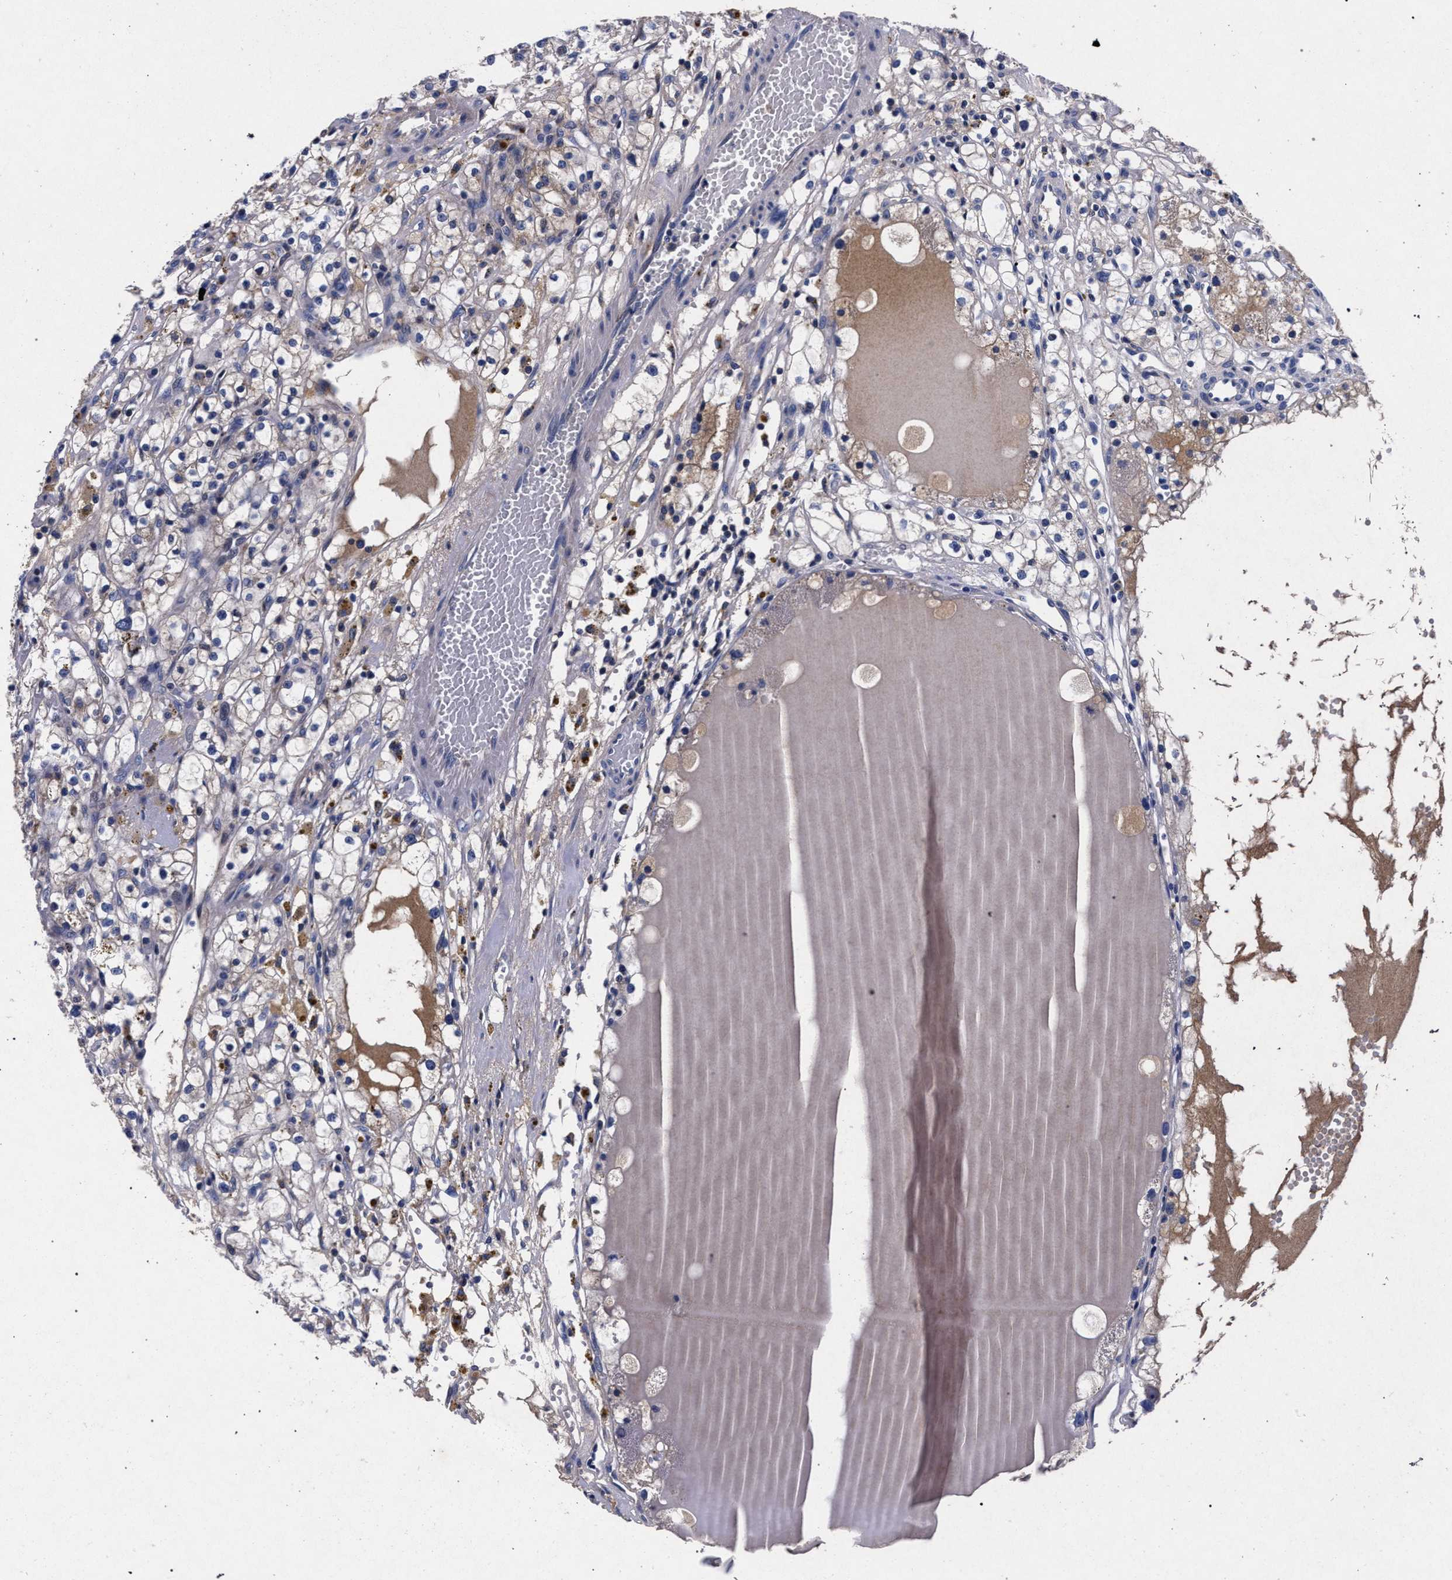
{"staining": {"intensity": "weak", "quantity": "25%-75%", "location": "cytoplasmic/membranous"}, "tissue": "renal cancer", "cell_type": "Tumor cells", "image_type": "cancer", "snomed": [{"axis": "morphology", "description": "Adenocarcinoma, NOS"}, {"axis": "topography", "description": "Kidney"}], "caption": "An image showing weak cytoplasmic/membranous positivity in about 25%-75% of tumor cells in renal adenocarcinoma, as visualized by brown immunohistochemical staining.", "gene": "HSD17B14", "patient": {"sex": "male", "age": 56}}